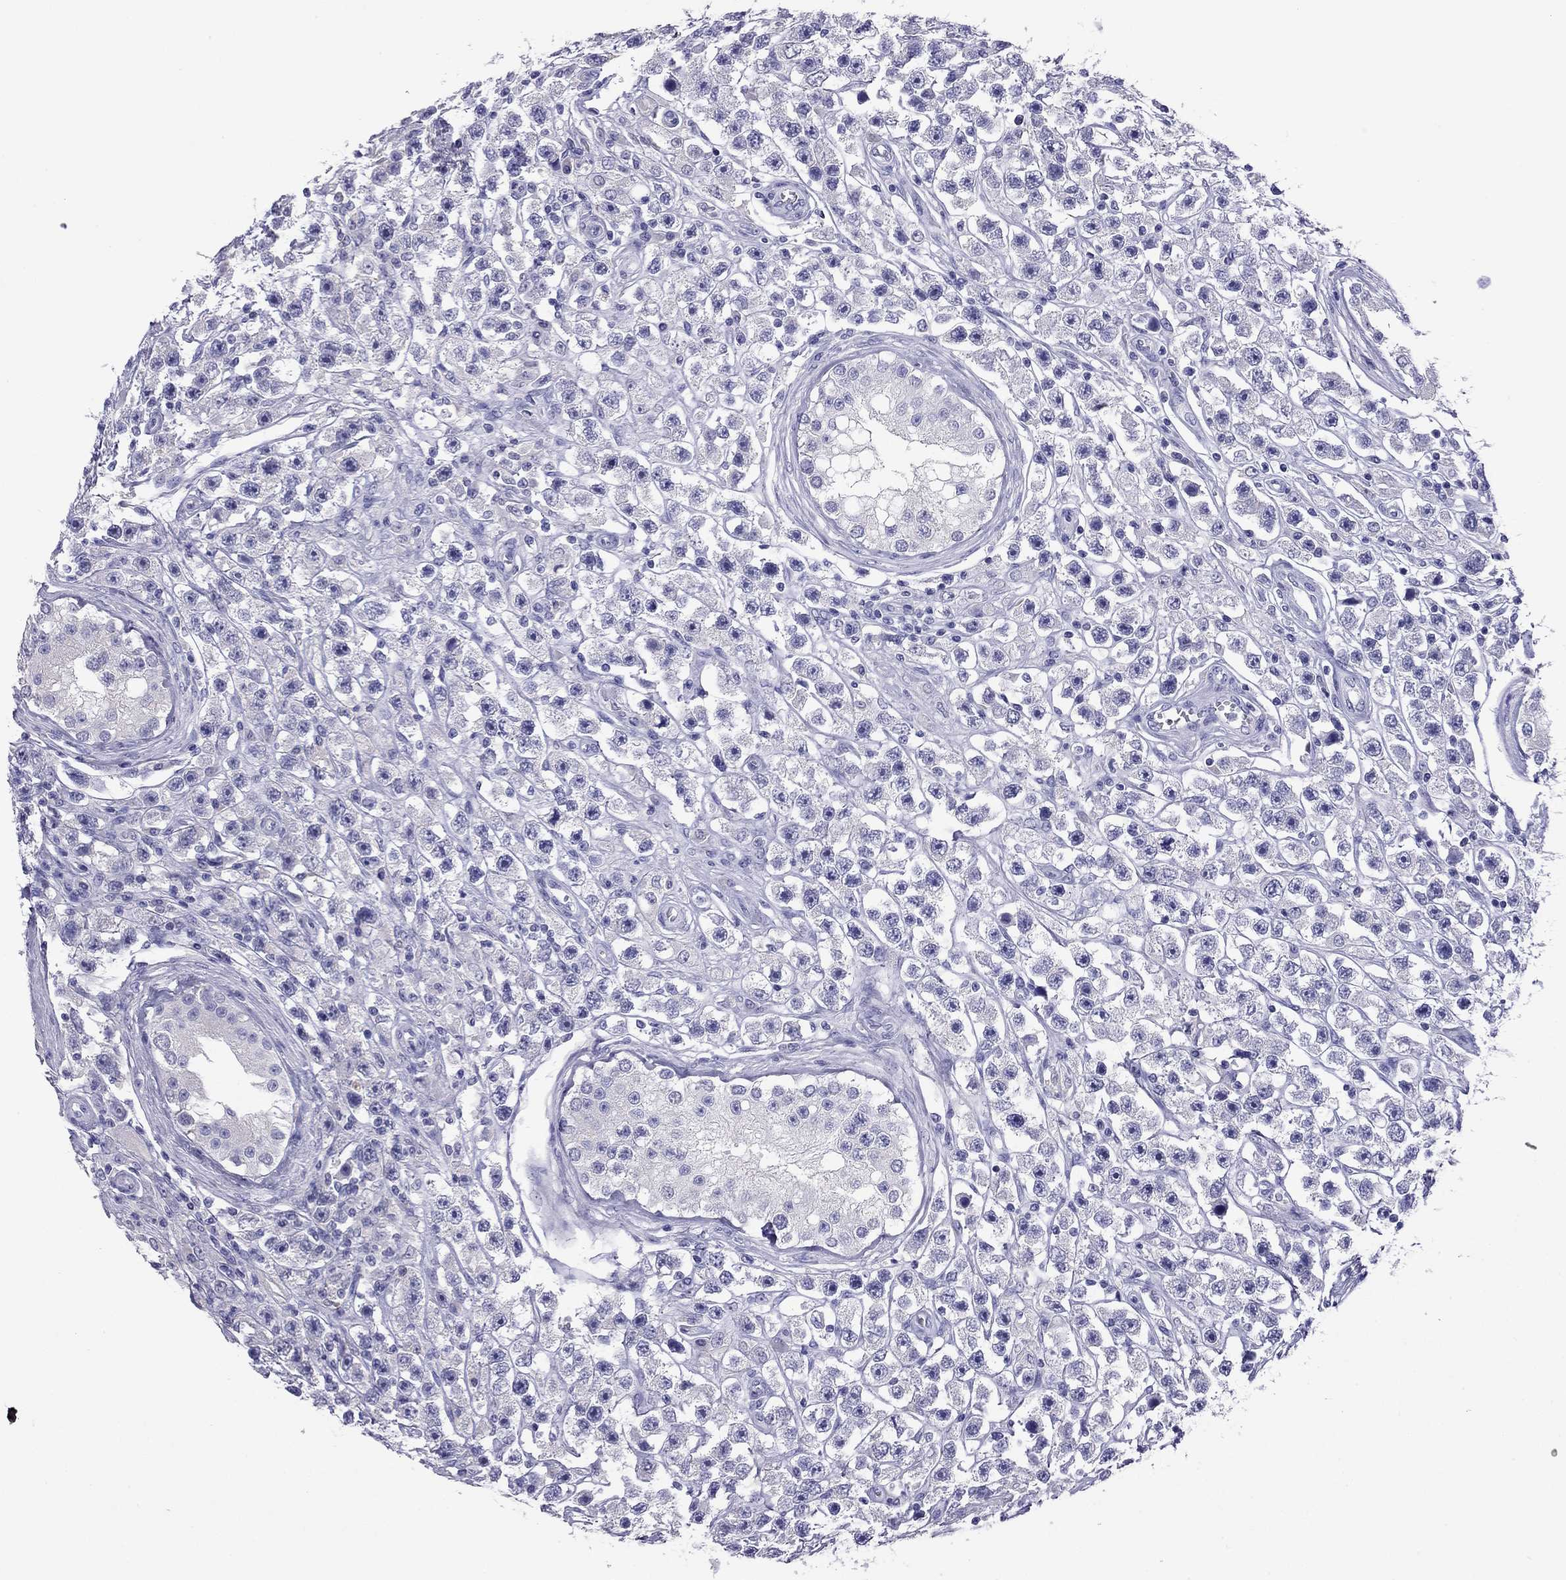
{"staining": {"intensity": "negative", "quantity": "none", "location": "none"}, "tissue": "testis cancer", "cell_type": "Tumor cells", "image_type": "cancer", "snomed": [{"axis": "morphology", "description": "Seminoma, NOS"}, {"axis": "topography", "description": "Testis"}], "caption": "Seminoma (testis) was stained to show a protein in brown. There is no significant expression in tumor cells.", "gene": "ODF4", "patient": {"sex": "male", "age": 45}}